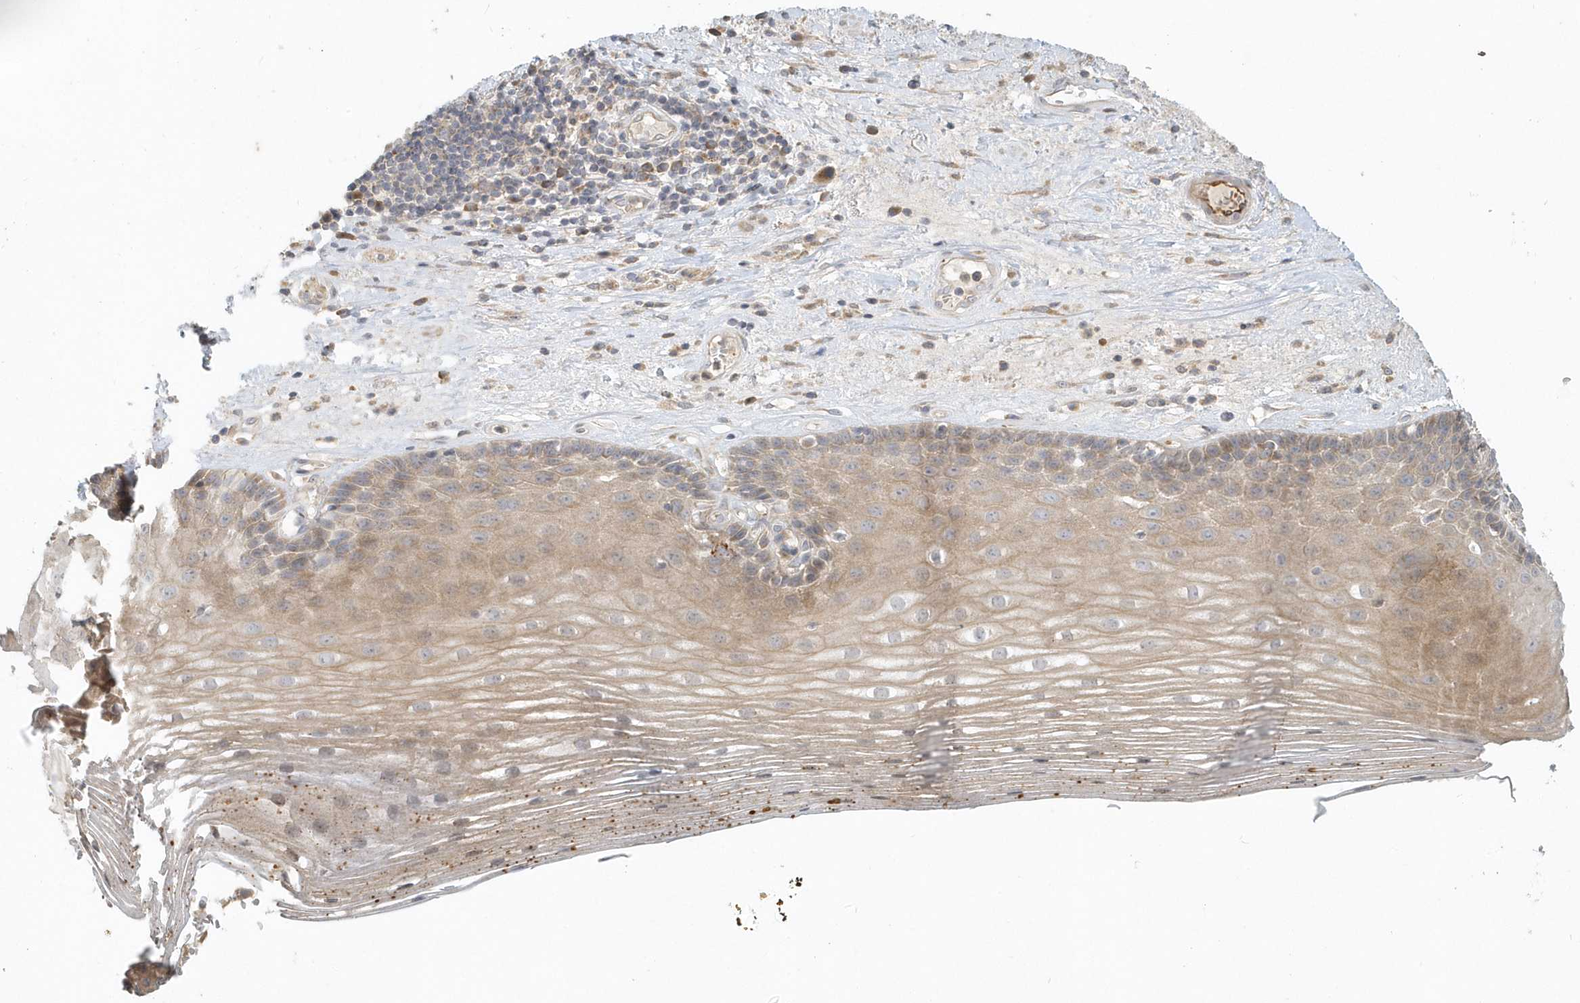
{"staining": {"intensity": "moderate", "quantity": ">75%", "location": "cytoplasmic/membranous"}, "tissue": "esophagus", "cell_type": "Squamous epithelial cells", "image_type": "normal", "snomed": [{"axis": "morphology", "description": "Normal tissue, NOS"}, {"axis": "topography", "description": "Esophagus"}], "caption": "This is an image of IHC staining of normal esophagus, which shows moderate expression in the cytoplasmic/membranous of squamous epithelial cells.", "gene": "NAPB", "patient": {"sex": "male", "age": 62}}